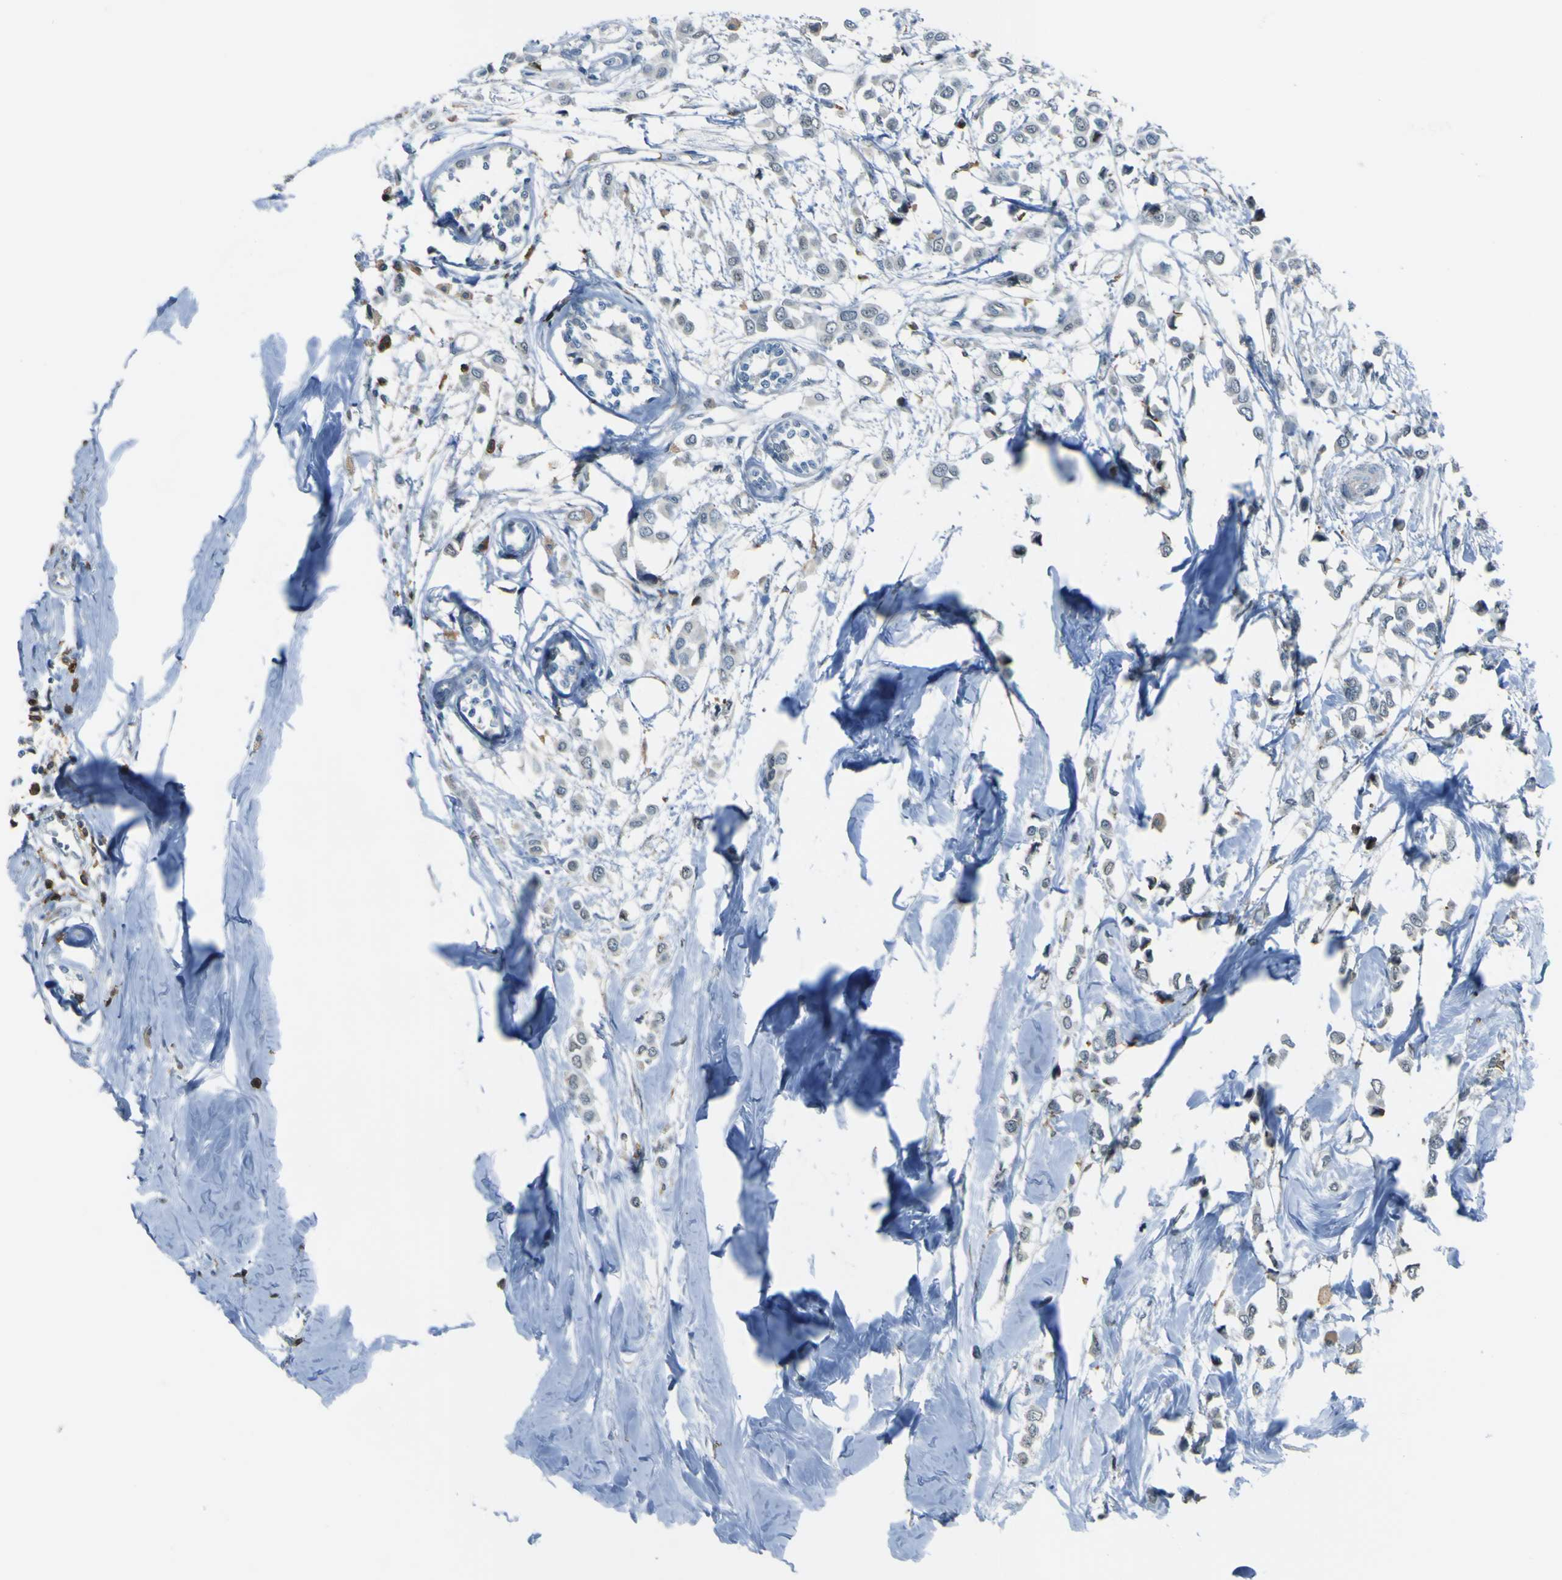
{"staining": {"intensity": "negative", "quantity": "none", "location": "none"}, "tissue": "breast cancer", "cell_type": "Tumor cells", "image_type": "cancer", "snomed": [{"axis": "morphology", "description": "Lobular carcinoma"}, {"axis": "topography", "description": "Breast"}], "caption": "Tumor cells are negative for brown protein staining in lobular carcinoma (breast).", "gene": "PCDHB5", "patient": {"sex": "female", "age": 51}}